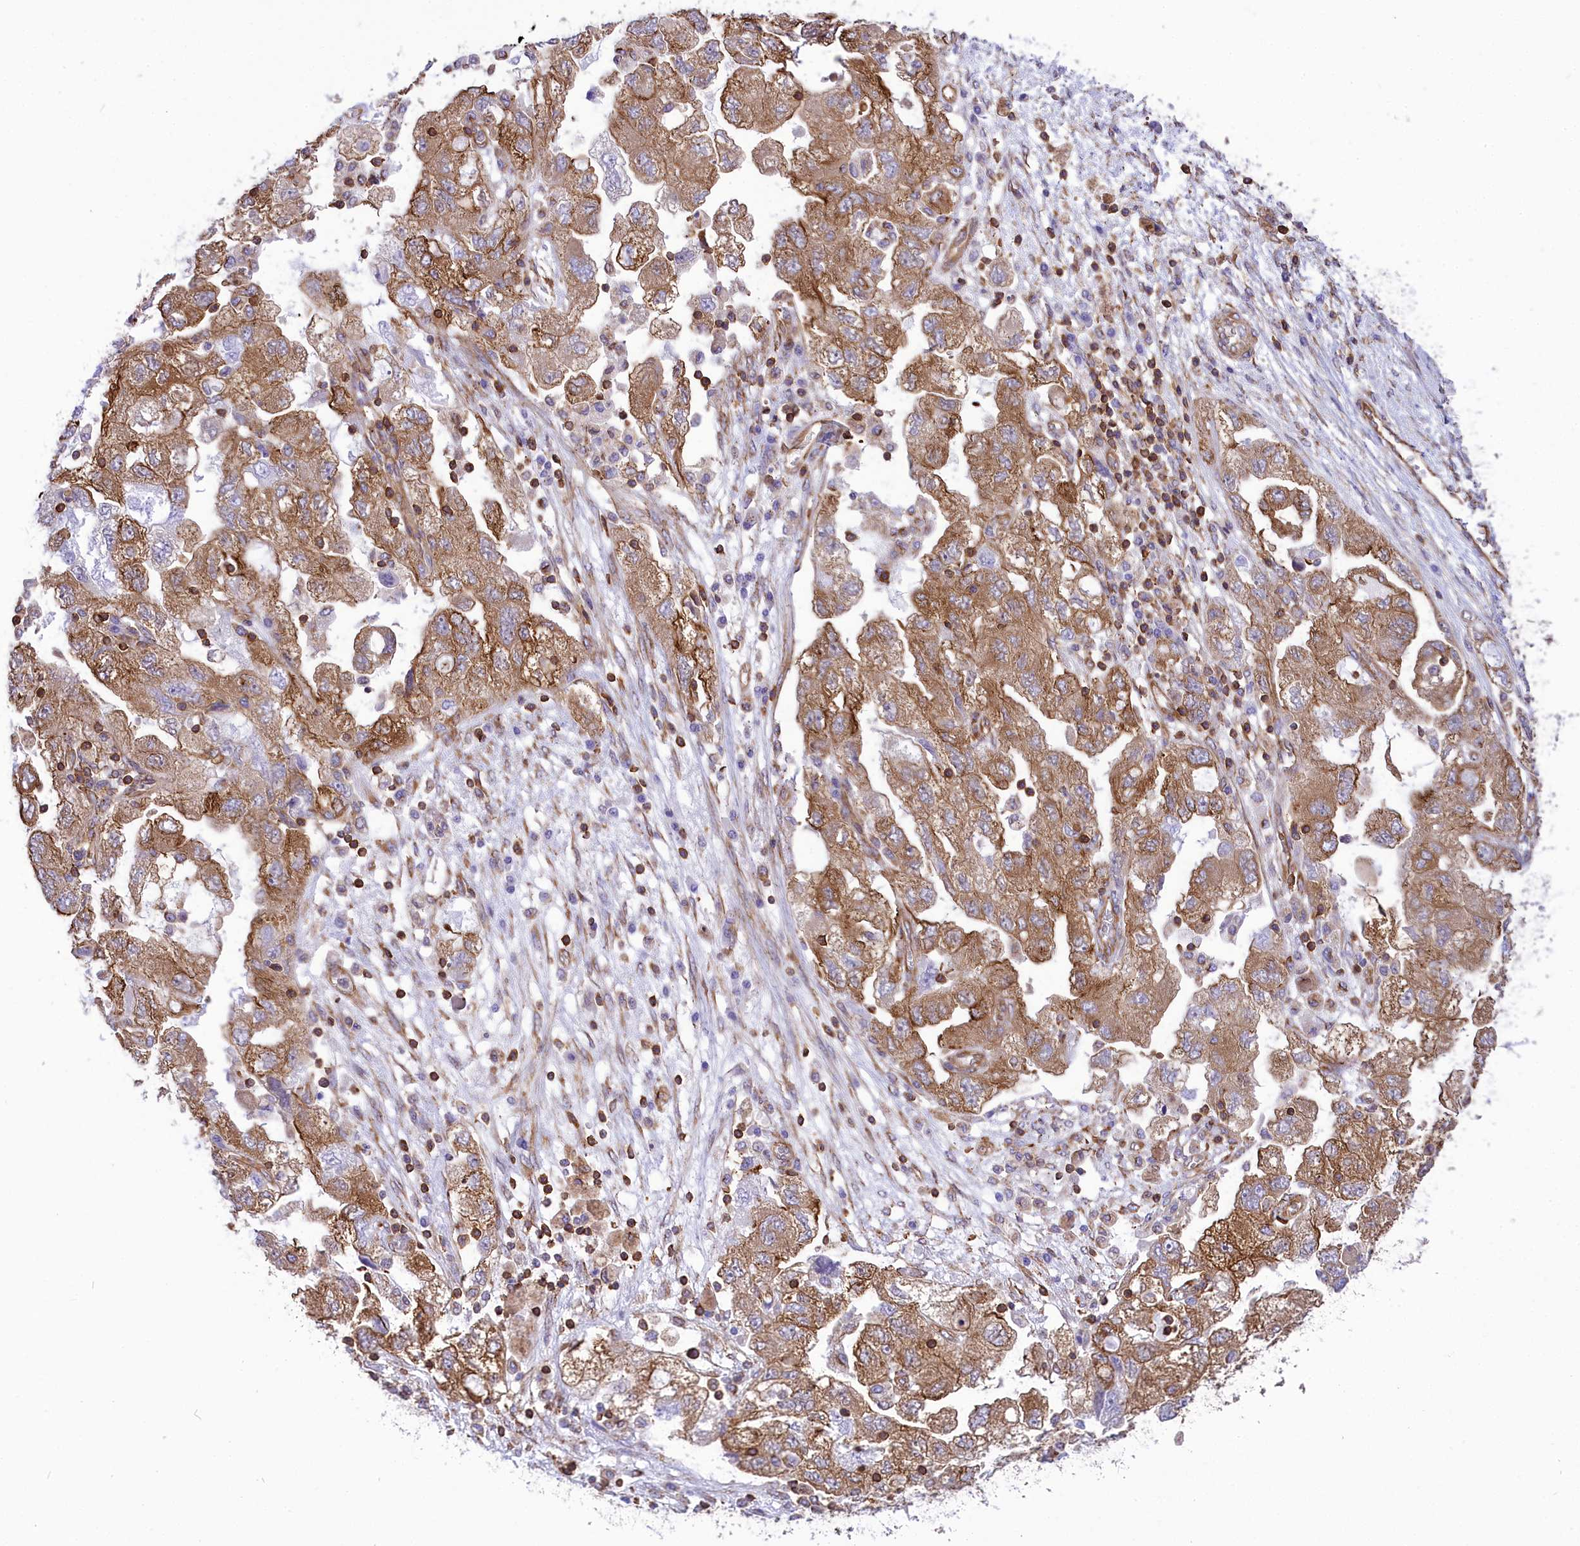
{"staining": {"intensity": "moderate", "quantity": ">75%", "location": "cytoplasmic/membranous"}, "tissue": "ovarian cancer", "cell_type": "Tumor cells", "image_type": "cancer", "snomed": [{"axis": "morphology", "description": "Carcinoma, NOS"}, {"axis": "morphology", "description": "Cystadenocarcinoma, serous, NOS"}, {"axis": "topography", "description": "Ovary"}], "caption": "IHC (DAB) staining of human serous cystadenocarcinoma (ovarian) reveals moderate cytoplasmic/membranous protein expression in about >75% of tumor cells. The protein is stained brown, and the nuclei are stained in blue (DAB IHC with brightfield microscopy, high magnification).", "gene": "SEPTIN9", "patient": {"sex": "female", "age": 69}}